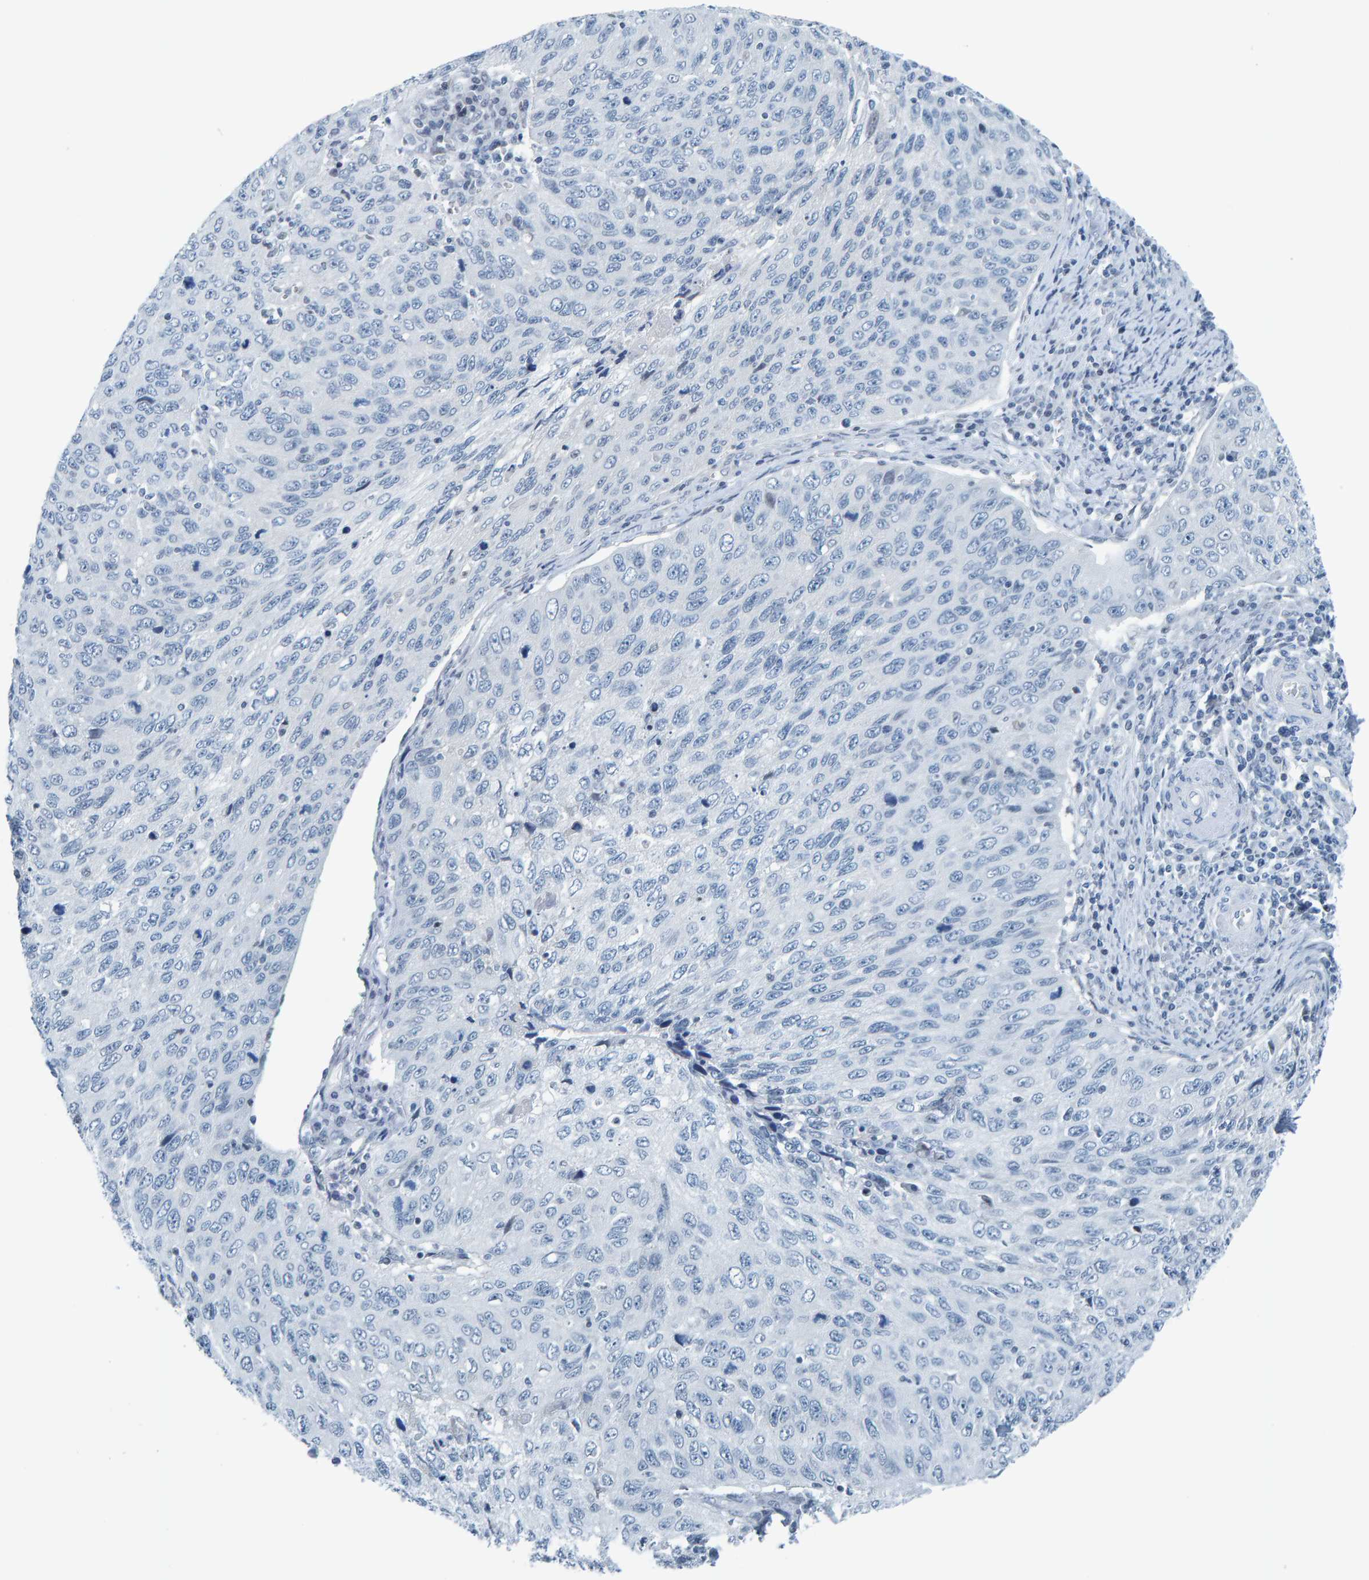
{"staining": {"intensity": "negative", "quantity": "none", "location": "none"}, "tissue": "cervical cancer", "cell_type": "Tumor cells", "image_type": "cancer", "snomed": [{"axis": "morphology", "description": "Squamous cell carcinoma, NOS"}, {"axis": "topography", "description": "Cervix"}], "caption": "Cervical cancer (squamous cell carcinoma) stained for a protein using immunohistochemistry (IHC) shows no staining tumor cells.", "gene": "CNP", "patient": {"sex": "female", "age": 53}}